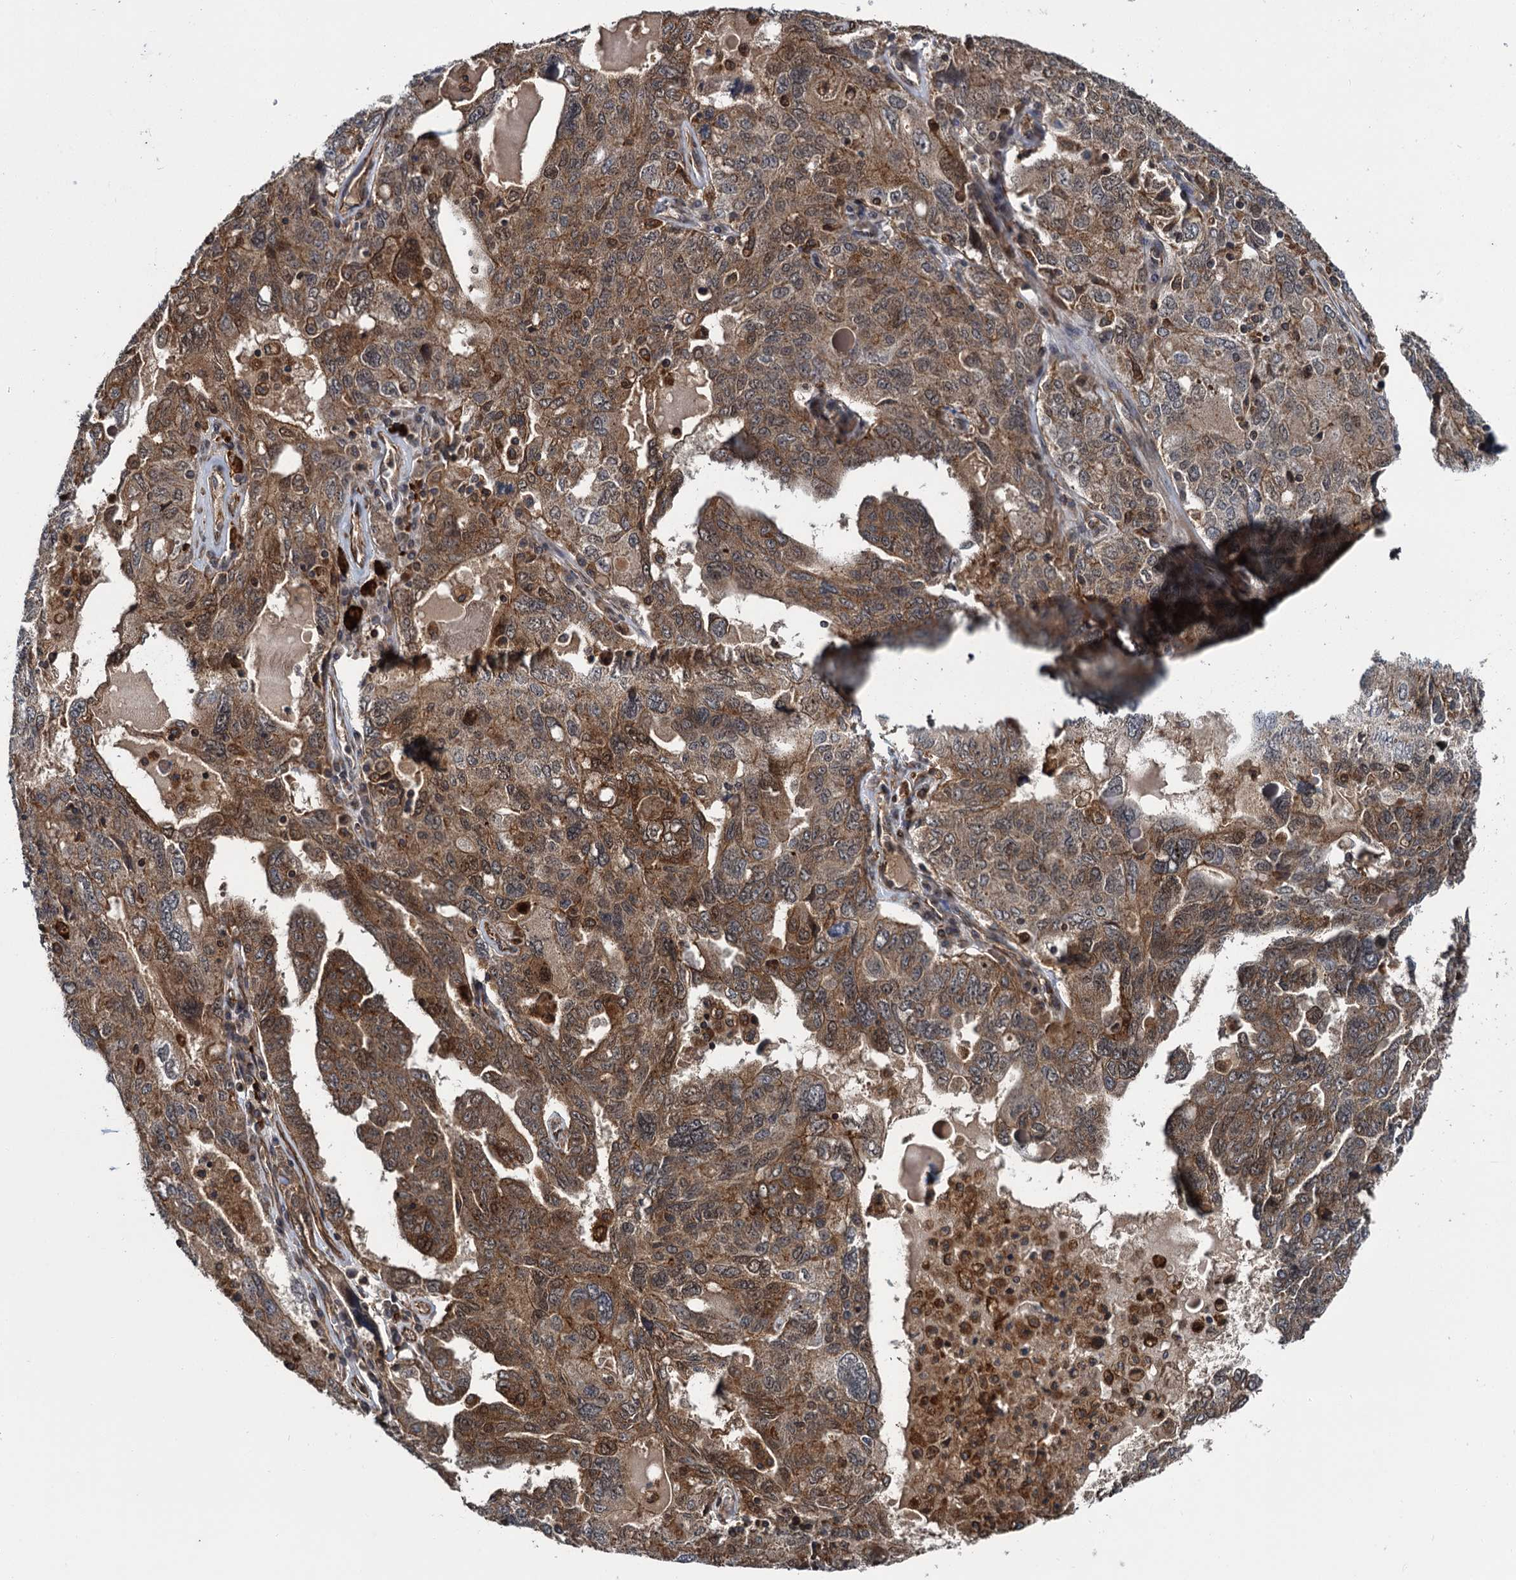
{"staining": {"intensity": "moderate", "quantity": ">75%", "location": "cytoplasmic/membranous"}, "tissue": "ovarian cancer", "cell_type": "Tumor cells", "image_type": "cancer", "snomed": [{"axis": "morphology", "description": "Carcinoma, endometroid"}, {"axis": "topography", "description": "Ovary"}], "caption": "About >75% of tumor cells in ovarian endometroid carcinoma exhibit moderate cytoplasmic/membranous protein expression as visualized by brown immunohistochemical staining.", "gene": "ZFYVE19", "patient": {"sex": "female", "age": 62}}